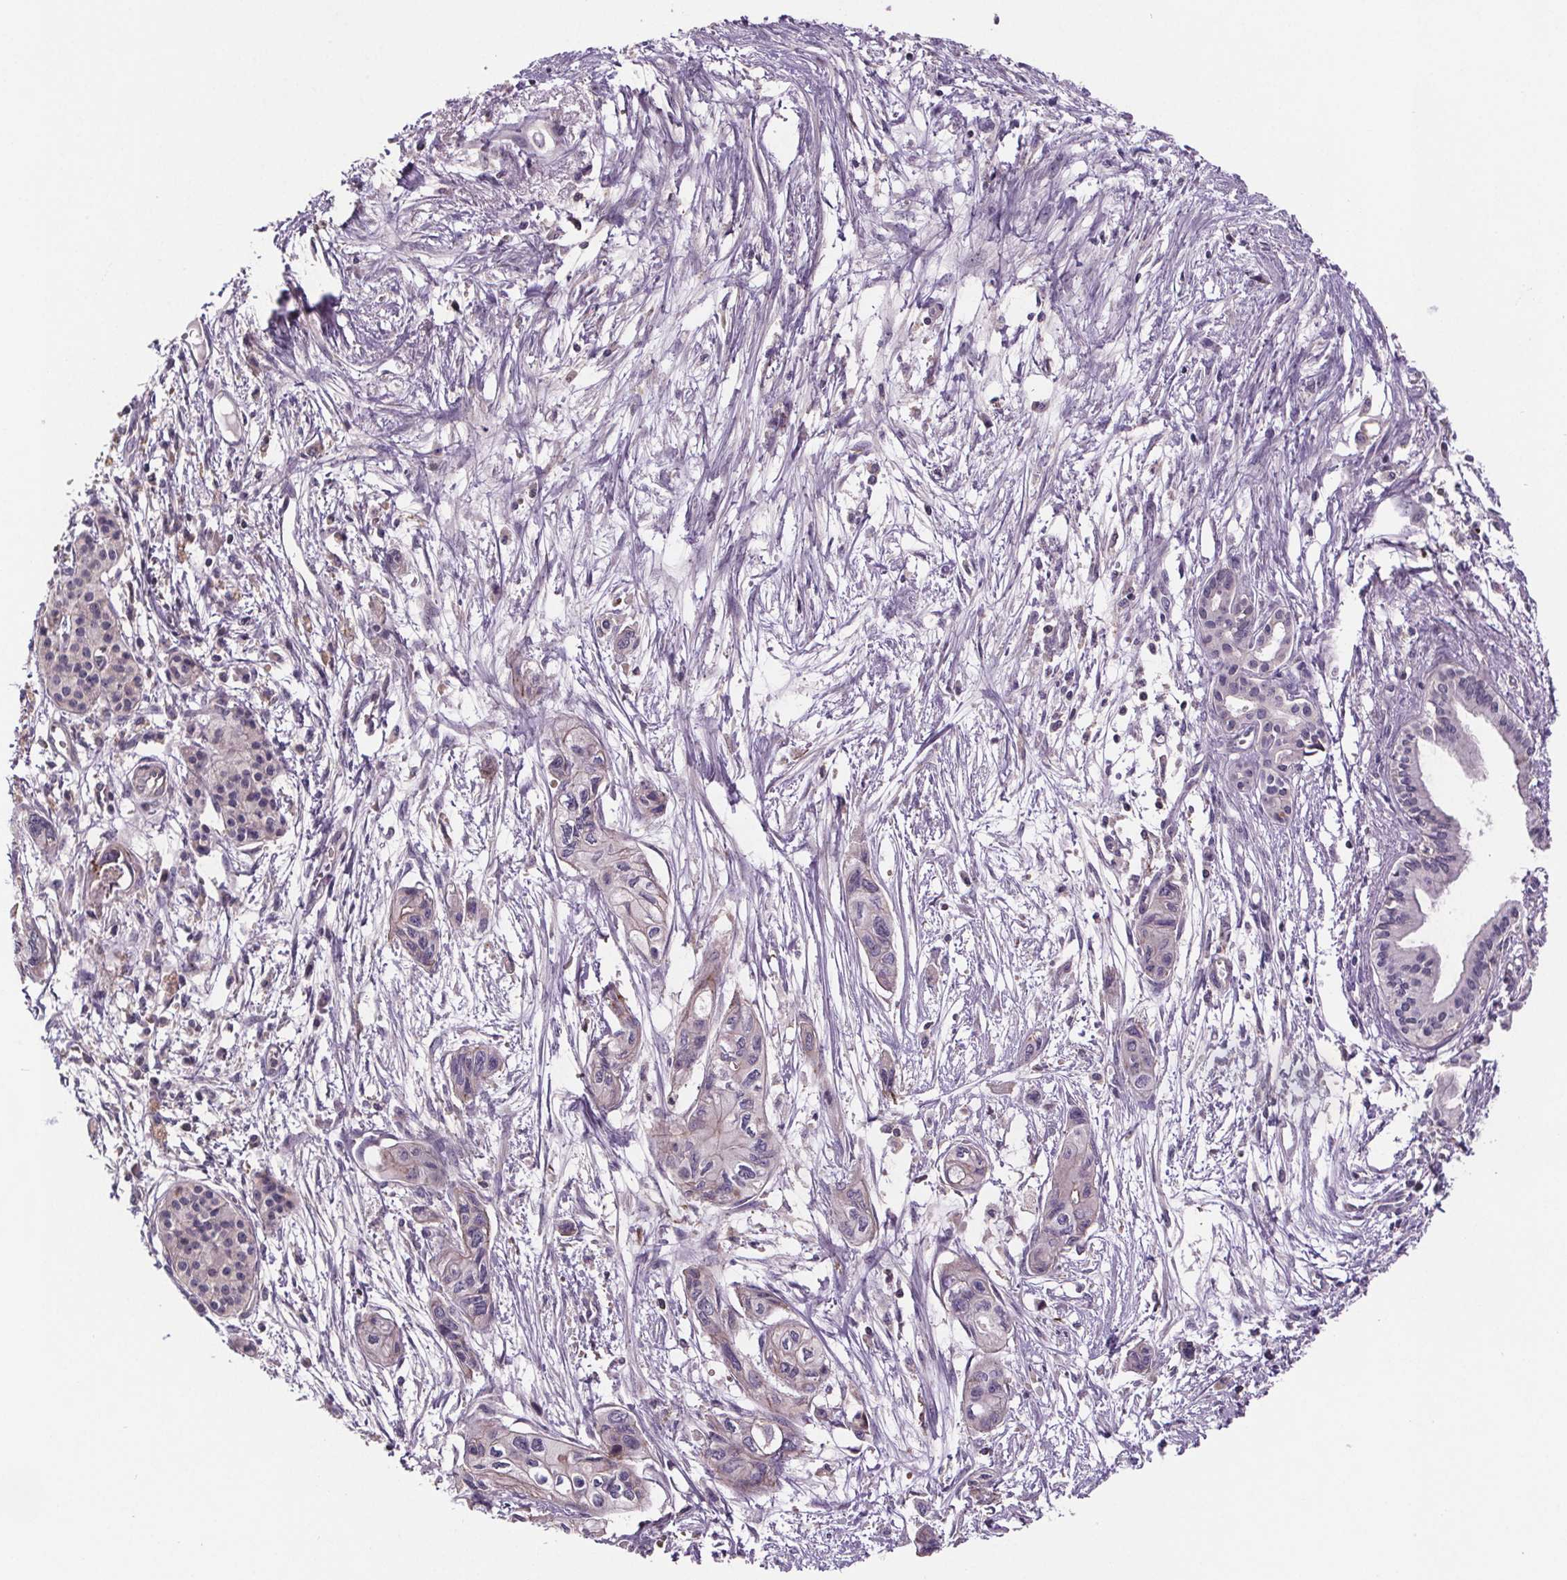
{"staining": {"intensity": "negative", "quantity": "none", "location": "none"}, "tissue": "pancreatic cancer", "cell_type": "Tumor cells", "image_type": "cancer", "snomed": [{"axis": "morphology", "description": "Adenocarcinoma, NOS"}, {"axis": "topography", "description": "Pancreas"}], "caption": "The image displays no staining of tumor cells in pancreatic adenocarcinoma.", "gene": "CLN3", "patient": {"sex": "female", "age": 76}}